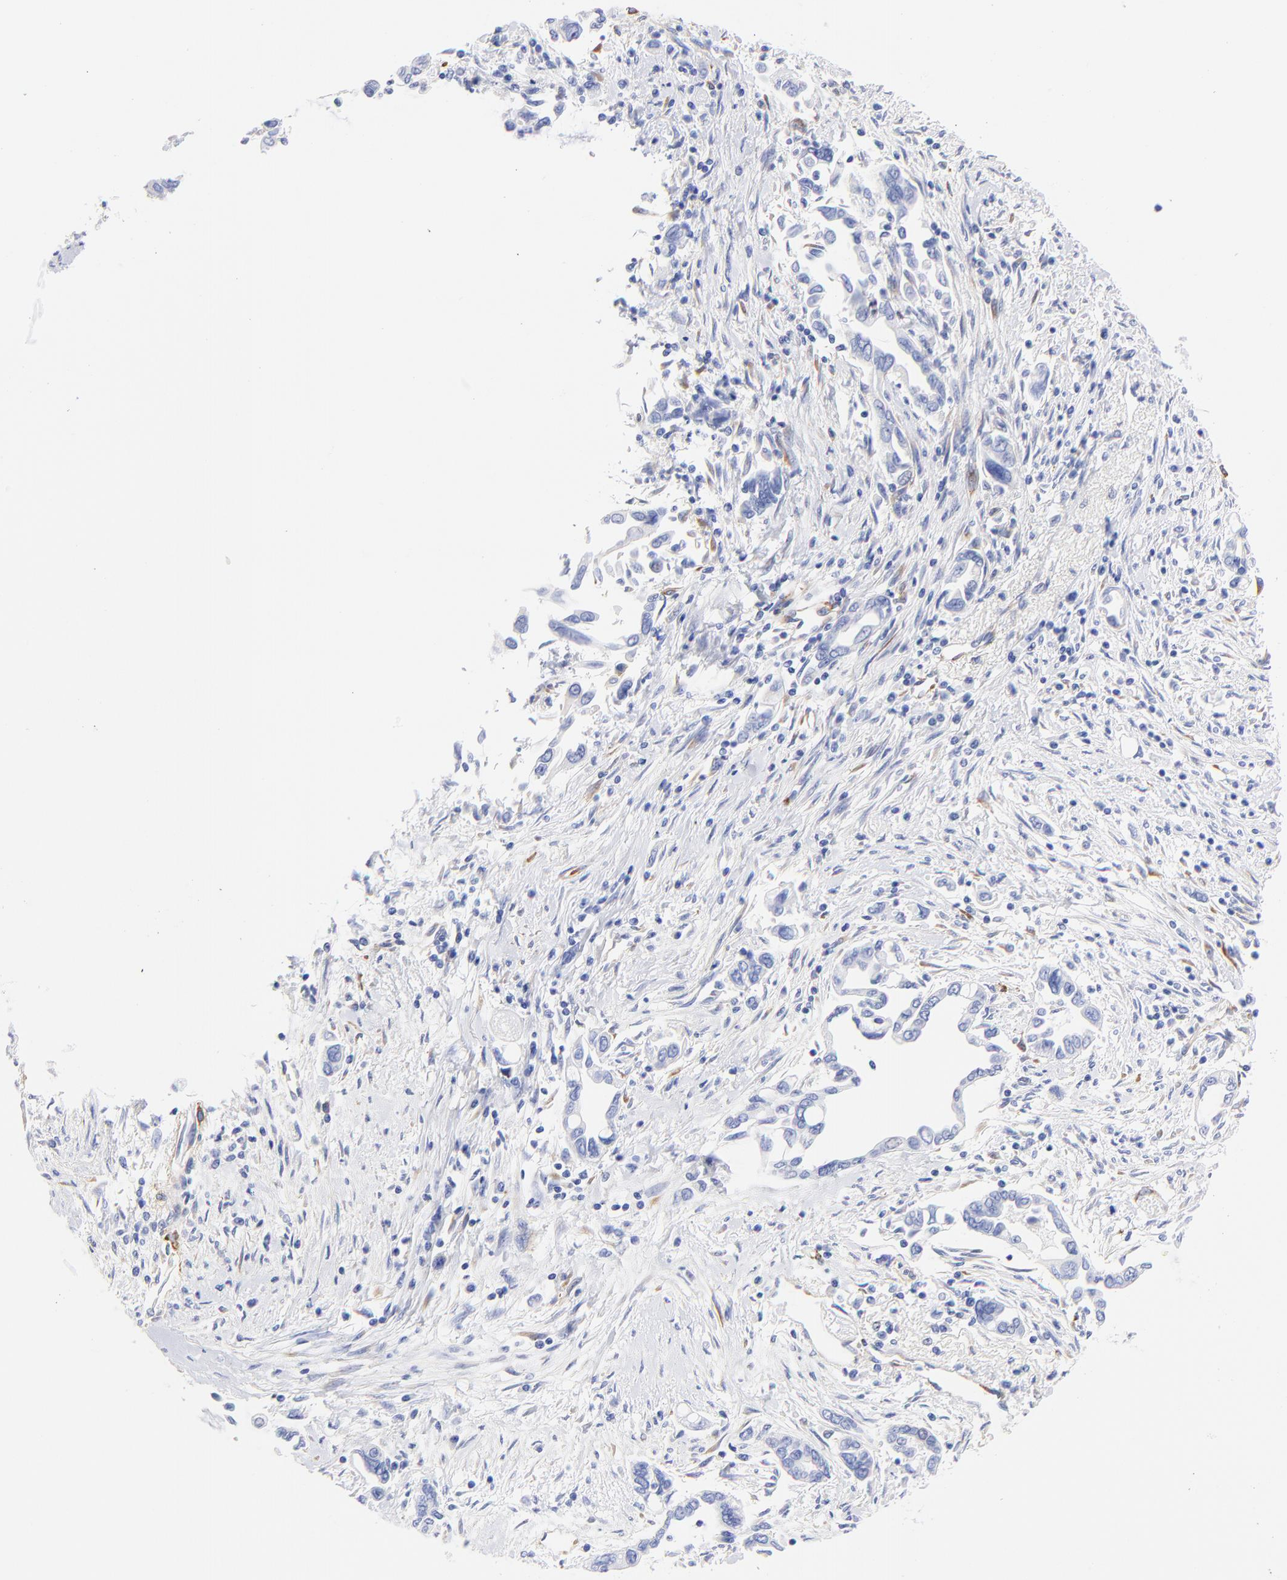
{"staining": {"intensity": "negative", "quantity": "none", "location": "none"}, "tissue": "pancreatic cancer", "cell_type": "Tumor cells", "image_type": "cancer", "snomed": [{"axis": "morphology", "description": "Adenocarcinoma, NOS"}, {"axis": "topography", "description": "Pancreas"}], "caption": "This is an immunohistochemistry histopathology image of pancreatic adenocarcinoma. There is no expression in tumor cells.", "gene": "C1QTNF6", "patient": {"sex": "female", "age": 57}}